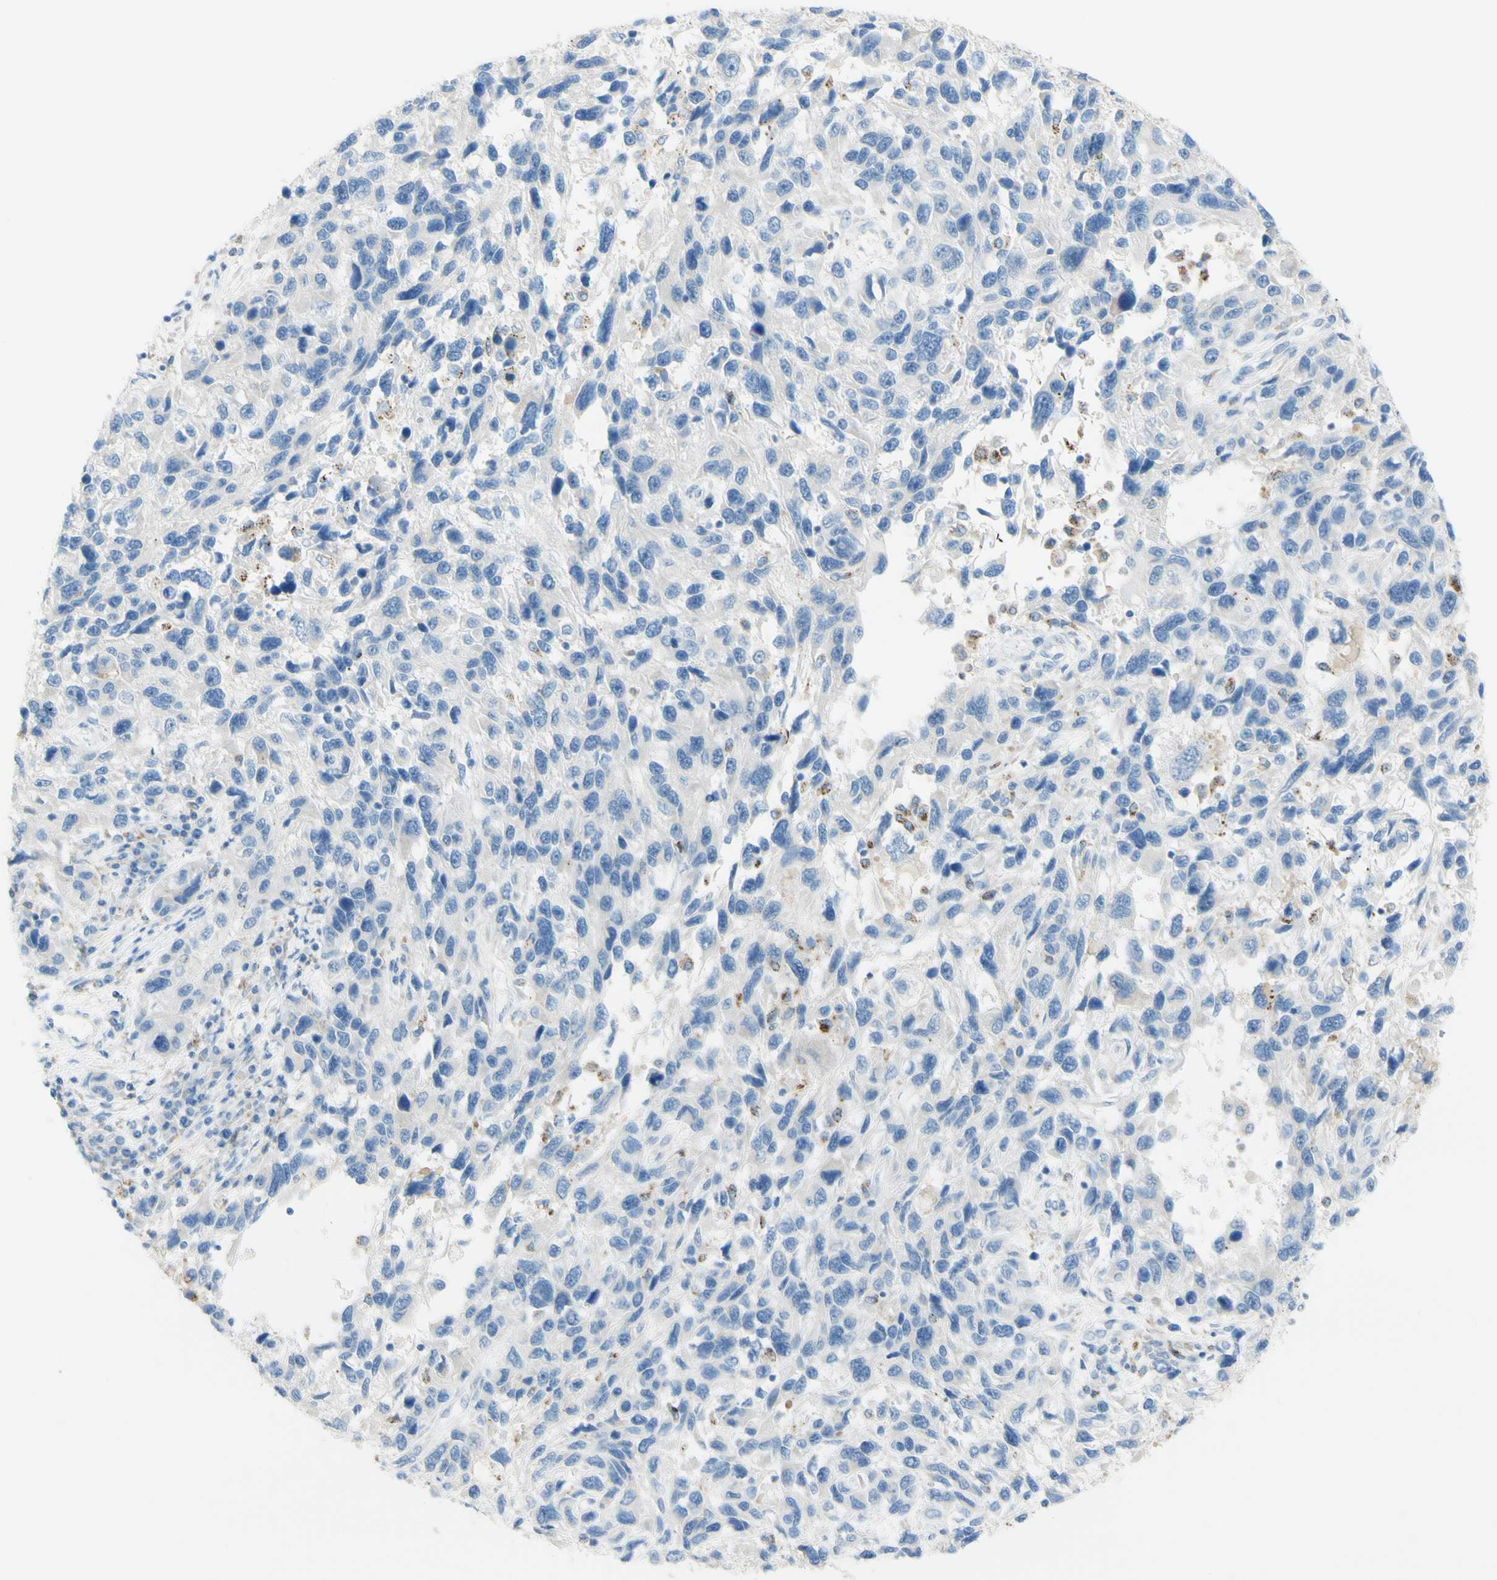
{"staining": {"intensity": "negative", "quantity": "none", "location": "none"}, "tissue": "melanoma", "cell_type": "Tumor cells", "image_type": "cancer", "snomed": [{"axis": "morphology", "description": "Malignant melanoma, NOS"}, {"axis": "topography", "description": "Skin"}], "caption": "High magnification brightfield microscopy of malignant melanoma stained with DAB (3,3'-diaminobenzidine) (brown) and counterstained with hematoxylin (blue): tumor cells show no significant positivity. (DAB immunohistochemistry visualized using brightfield microscopy, high magnification).", "gene": "TSPAN1", "patient": {"sex": "male", "age": 53}}